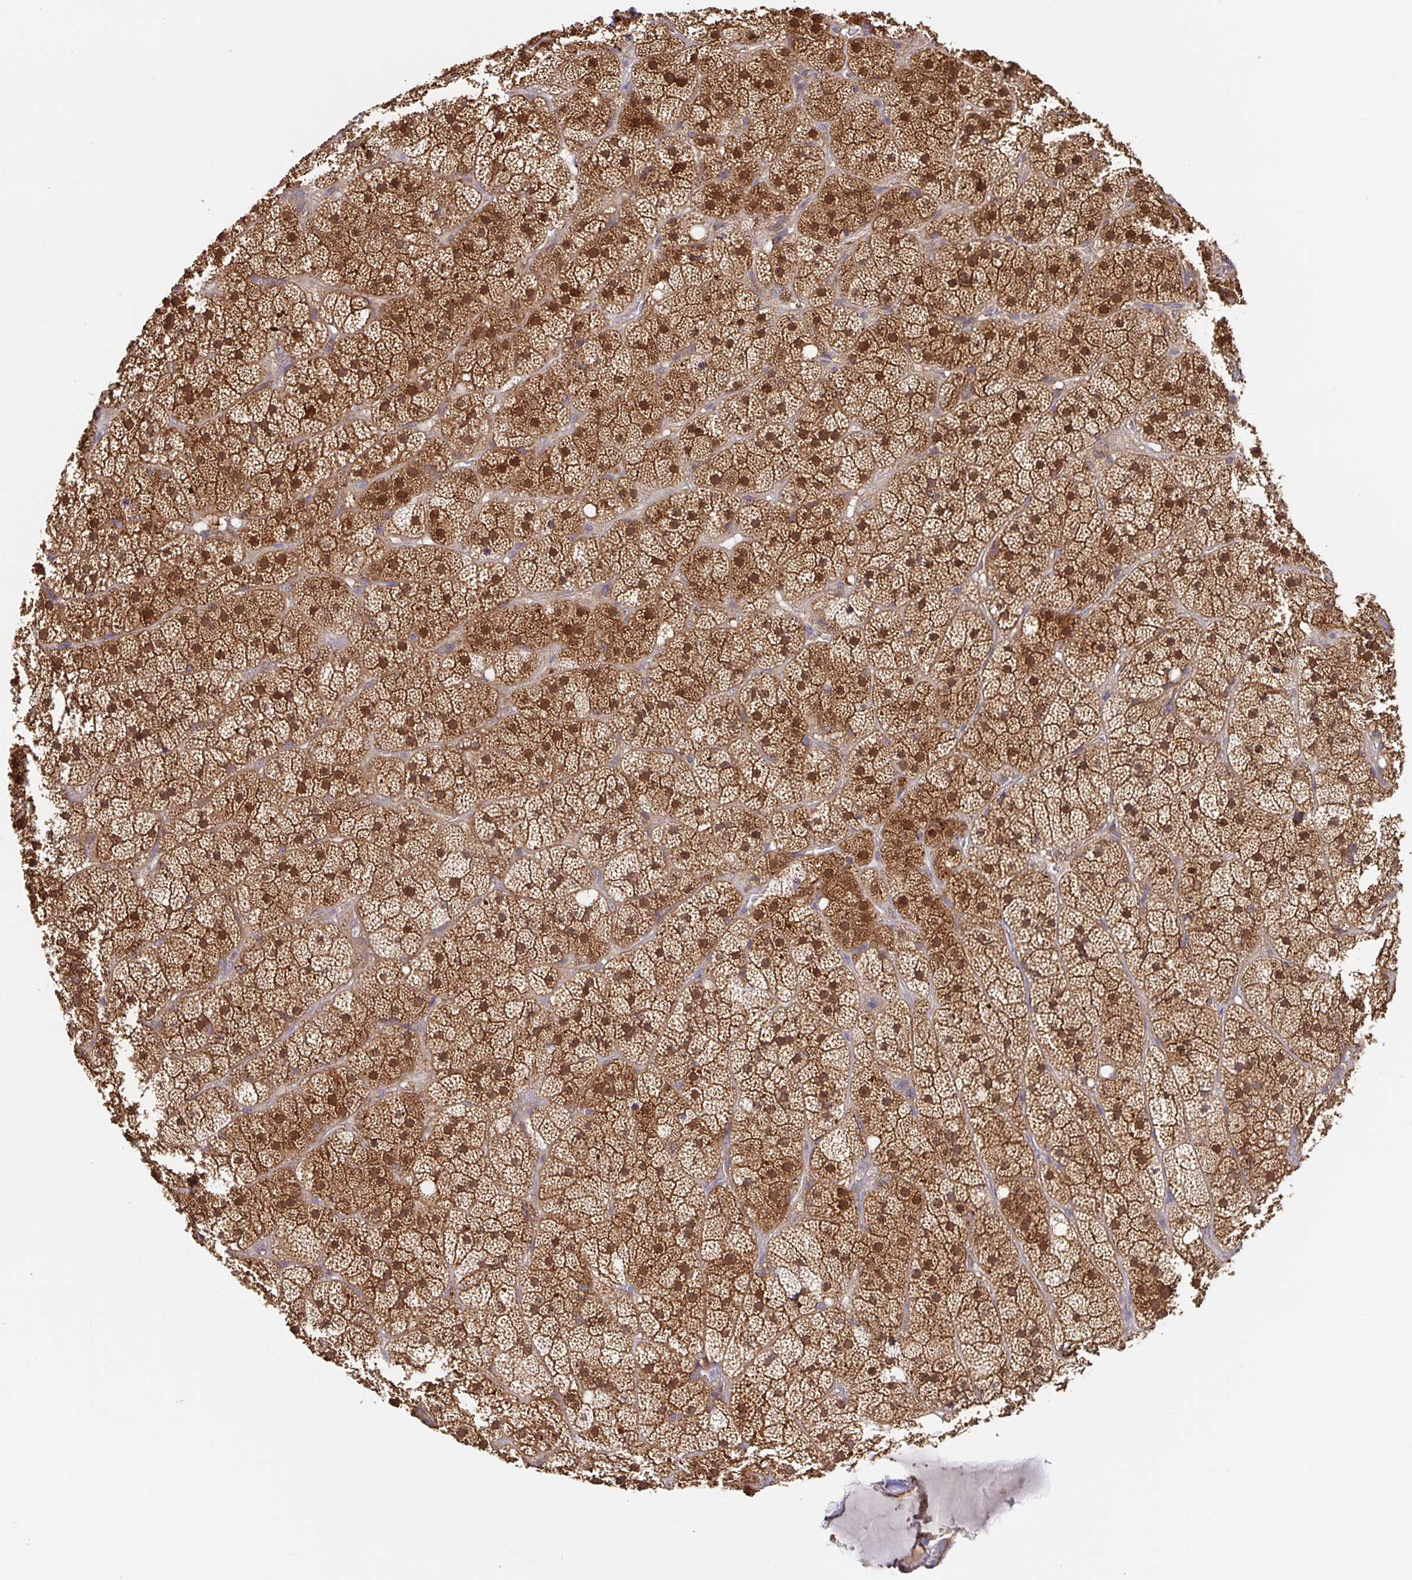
{"staining": {"intensity": "moderate", "quantity": ">75%", "location": "cytoplasmic/membranous,nuclear"}, "tissue": "adrenal gland", "cell_type": "Glandular cells", "image_type": "normal", "snomed": [{"axis": "morphology", "description": "Normal tissue, NOS"}, {"axis": "topography", "description": "Adrenal gland"}], "caption": "Adrenal gland stained with DAB IHC exhibits medium levels of moderate cytoplasmic/membranous,nuclear positivity in about >75% of glandular cells.", "gene": "HAGH", "patient": {"sex": "male", "age": 57}}